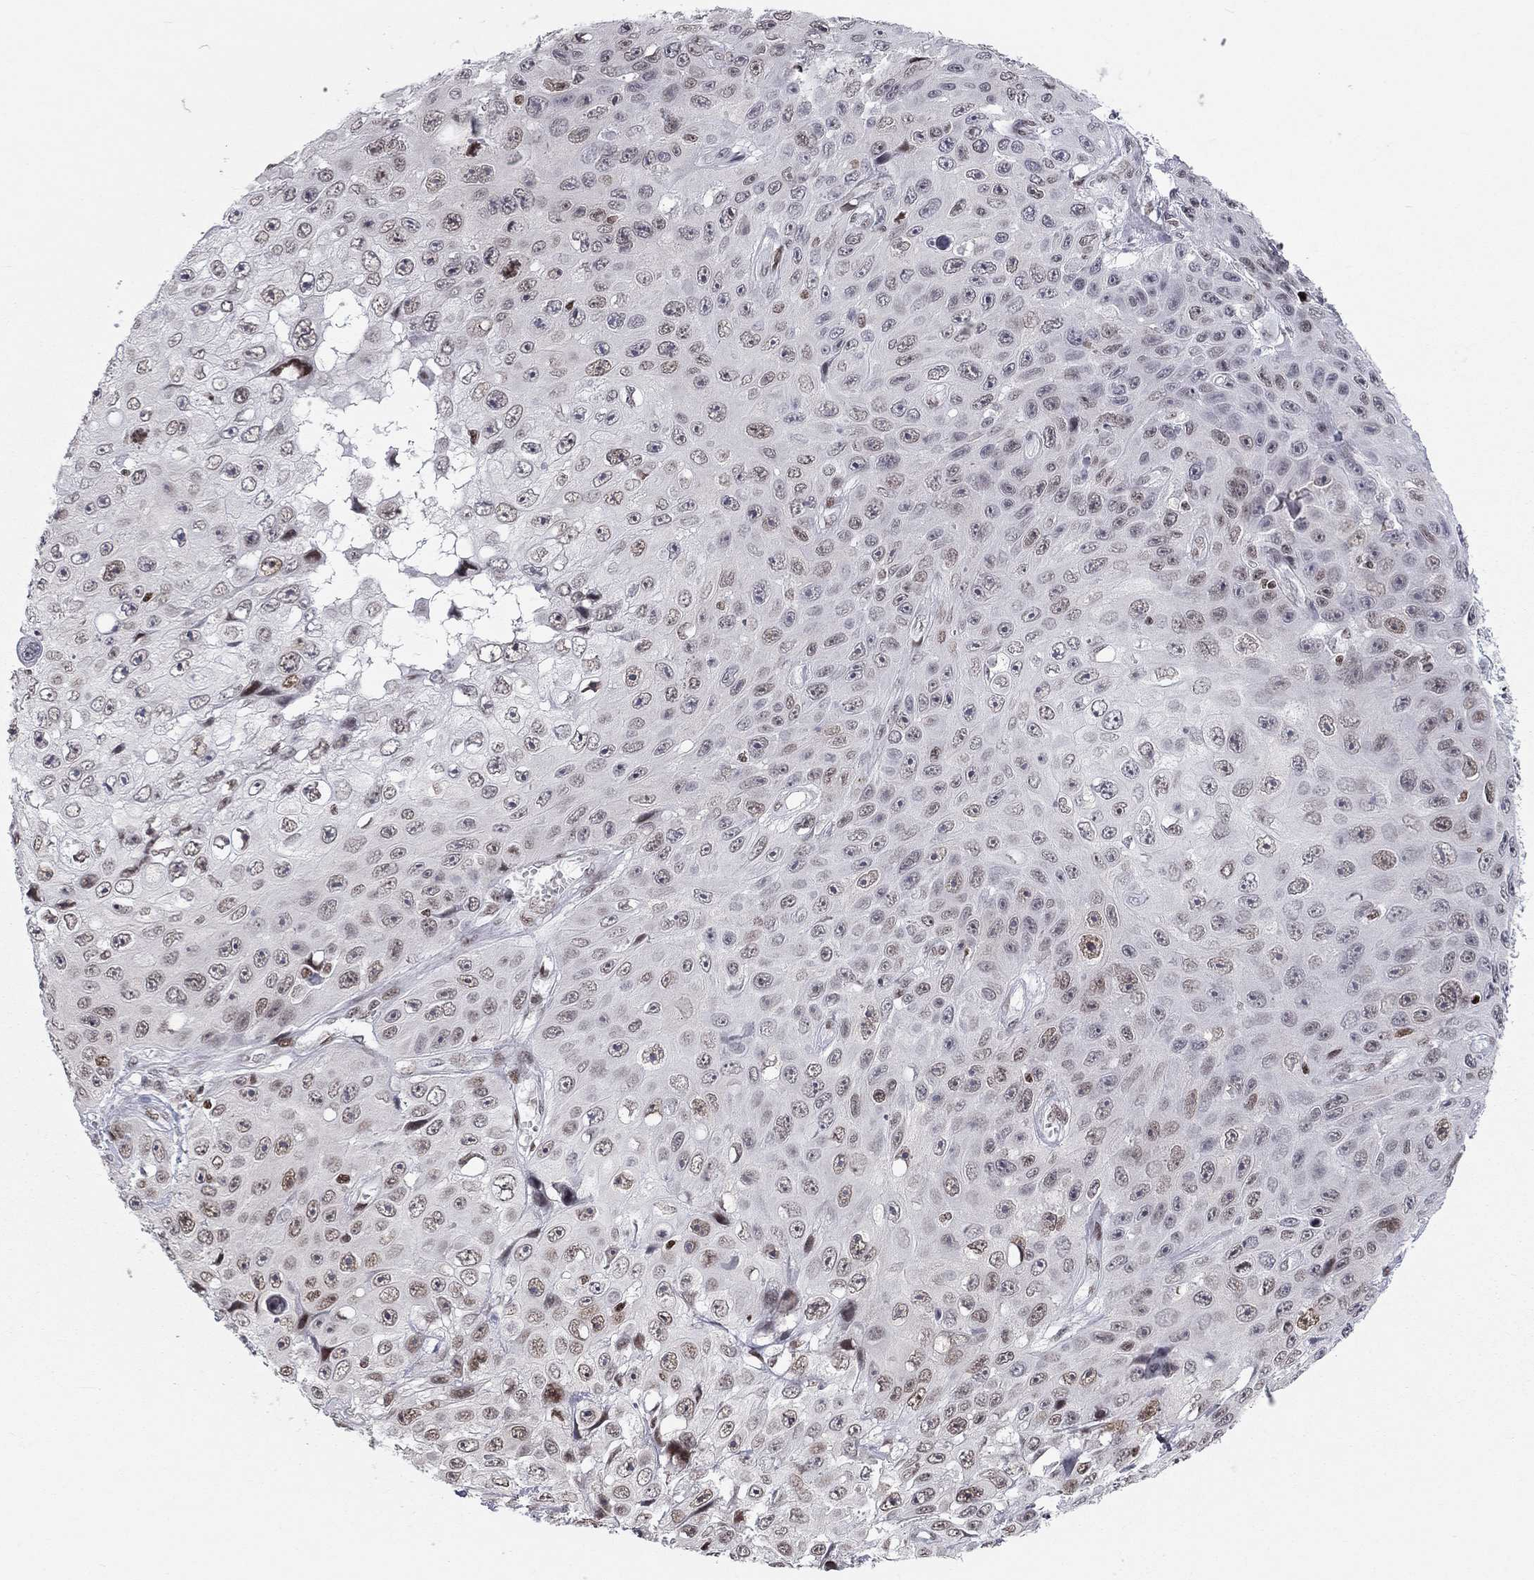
{"staining": {"intensity": "weak", "quantity": "<25%", "location": "nuclear"}, "tissue": "skin cancer", "cell_type": "Tumor cells", "image_type": "cancer", "snomed": [{"axis": "morphology", "description": "Squamous cell carcinoma, NOS"}, {"axis": "topography", "description": "Skin"}], "caption": "Image shows no protein positivity in tumor cells of skin squamous cell carcinoma tissue.", "gene": "H2AX", "patient": {"sex": "male", "age": 82}}